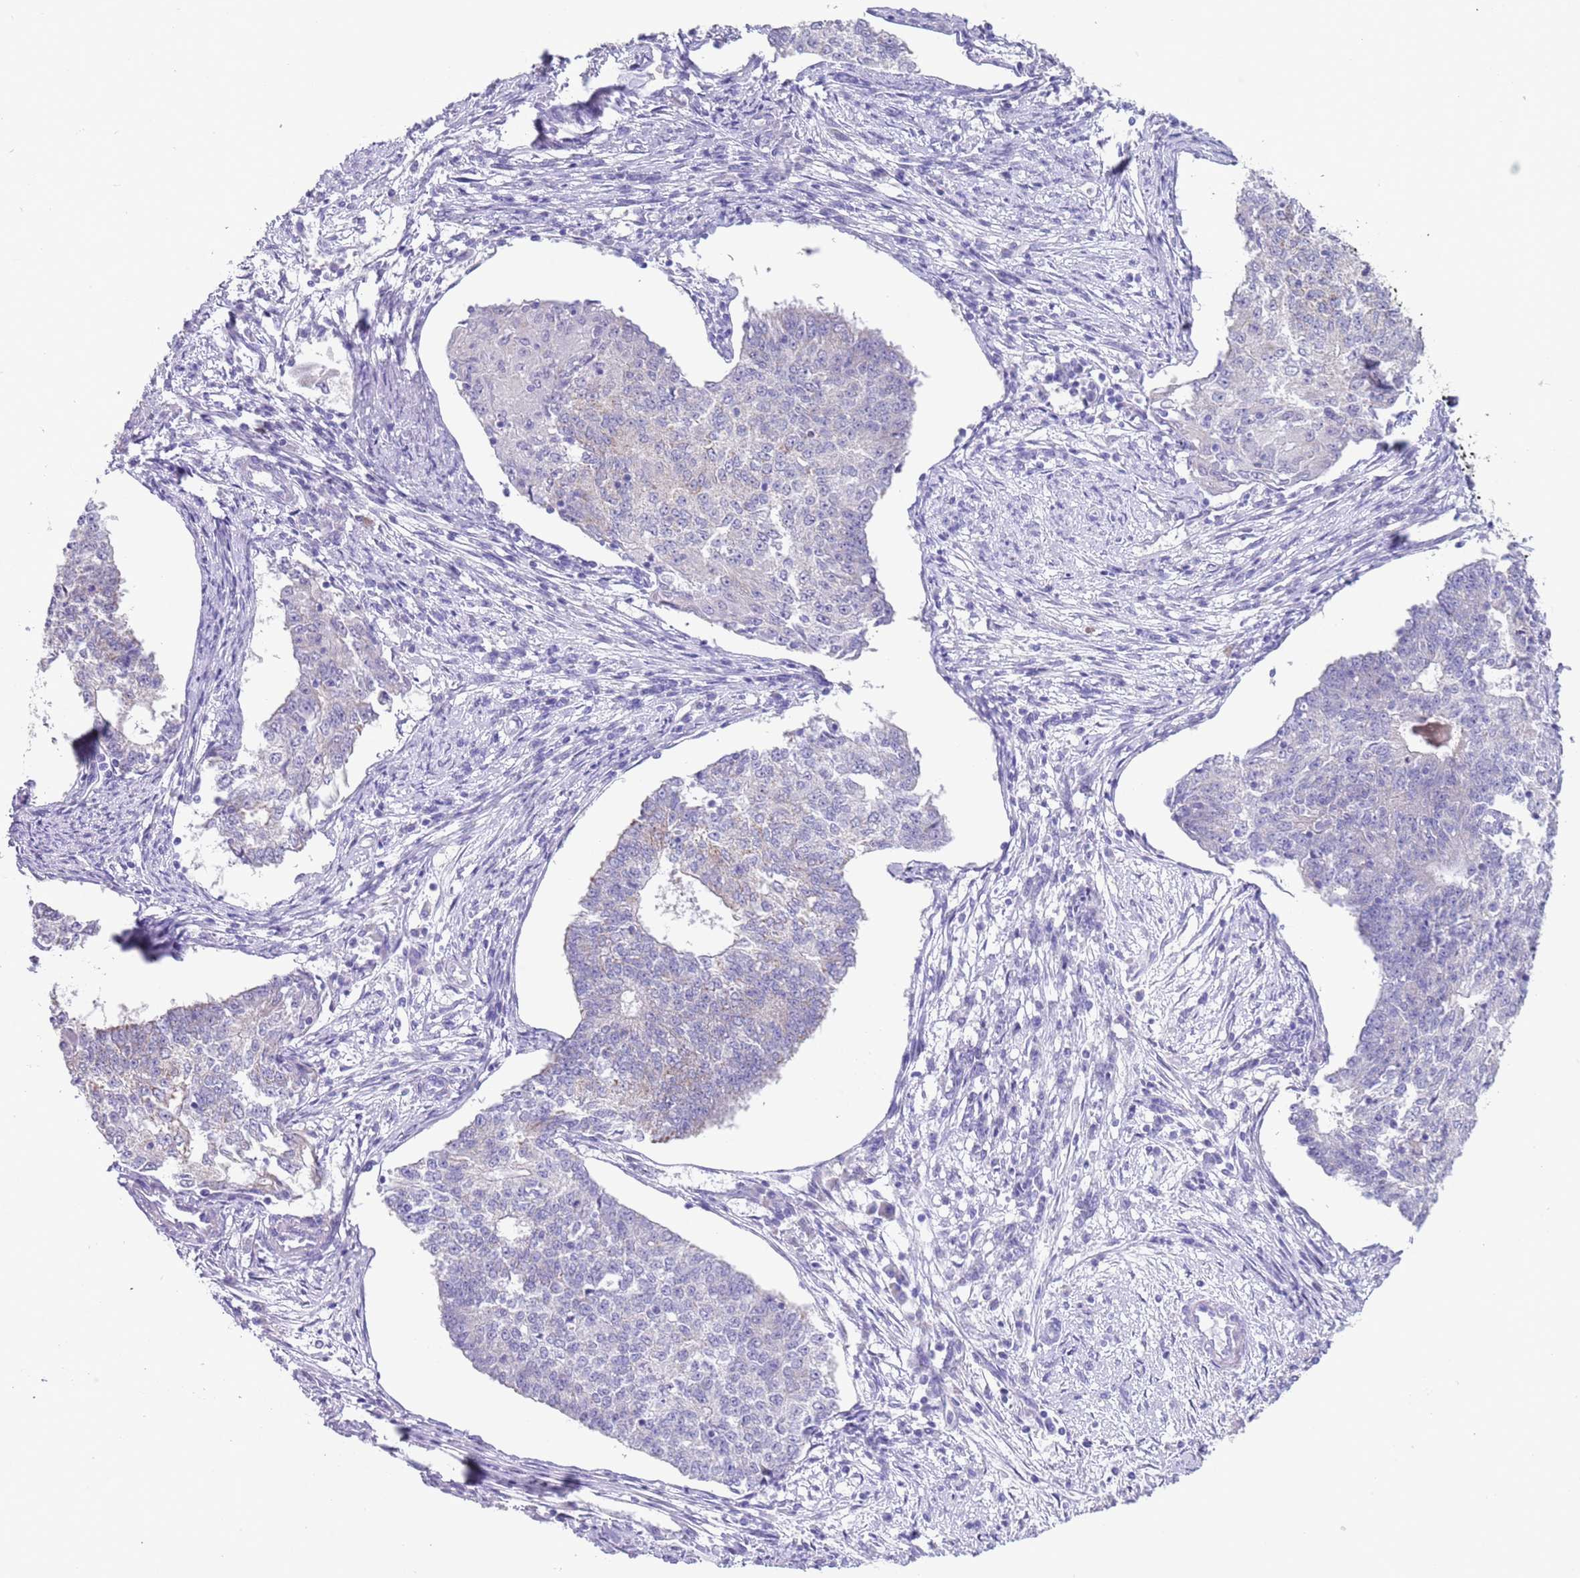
{"staining": {"intensity": "negative", "quantity": "none", "location": "none"}, "tissue": "endometrial cancer", "cell_type": "Tumor cells", "image_type": "cancer", "snomed": [{"axis": "morphology", "description": "Adenocarcinoma, NOS"}, {"axis": "topography", "description": "Endometrium"}], "caption": "Adenocarcinoma (endometrial) was stained to show a protein in brown. There is no significant expression in tumor cells.", "gene": "SPIRE2", "patient": {"sex": "female", "age": 56}}